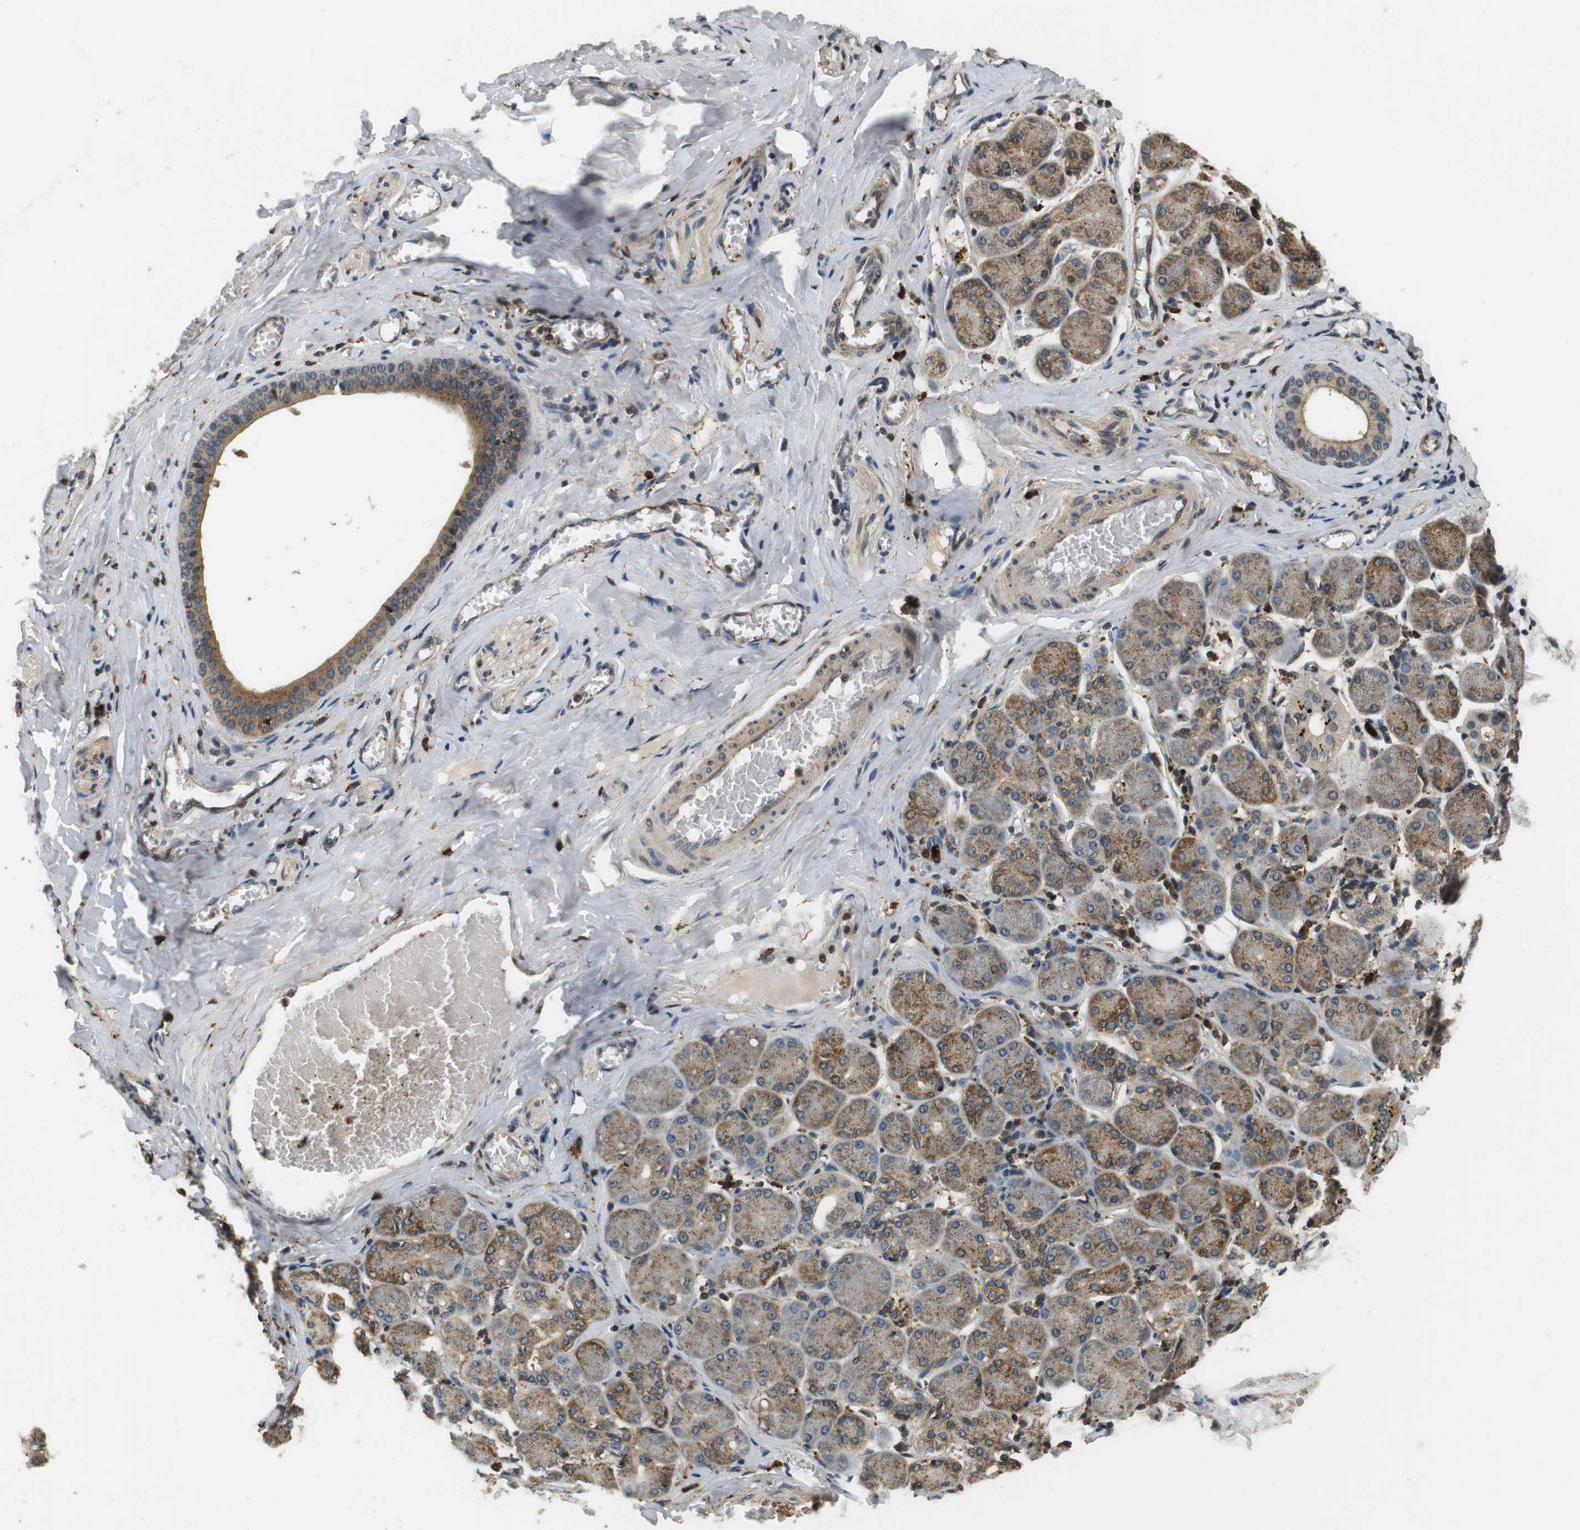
{"staining": {"intensity": "moderate", "quantity": ">75%", "location": "cytoplasmic/membranous"}, "tissue": "salivary gland", "cell_type": "Glandular cells", "image_type": "normal", "snomed": [{"axis": "morphology", "description": "Normal tissue, NOS"}, {"axis": "topography", "description": "Salivary gland"}], "caption": "Immunohistochemical staining of benign human salivary gland shows moderate cytoplasmic/membranous protein positivity in approximately >75% of glandular cells.", "gene": "TXNRD1", "patient": {"sex": "female", "age": 24}}